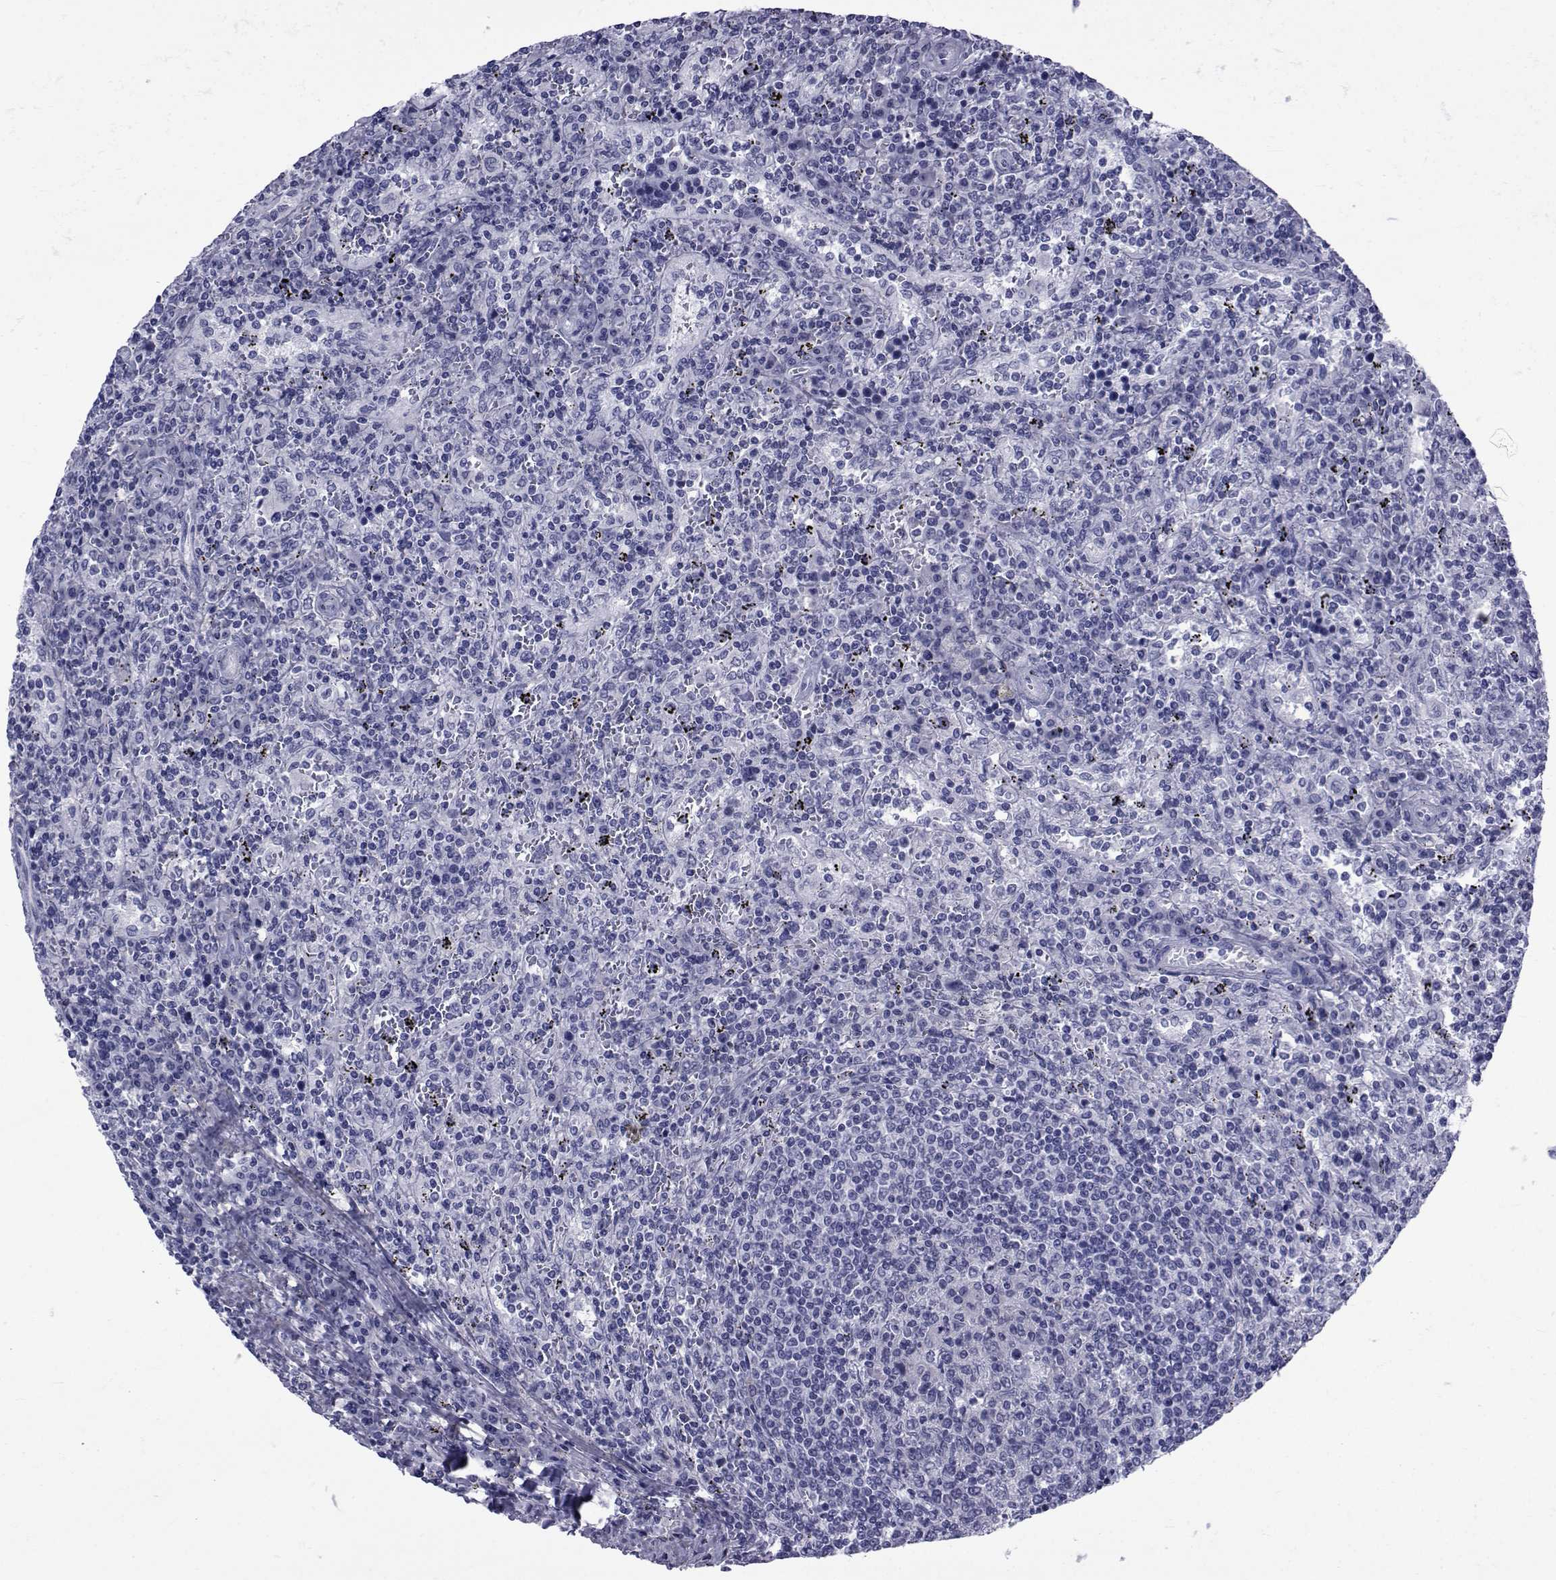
{"staining": {"intensity": "negative", "quantity": "none", "location": "none"}, "tissue": "lymphoma", "cell_type": "Tumor cells", "image_type": "cancer", "snomed": [{"axis": "morphology", "description": "Malignant lymphoma, non-Hodgkin's type, Low grade"}, {"axis": "topography", "description": "Spleen"}], "caption": "Low-grade malignant lymphoma, non-Hodgkin's type stained for a protein using immunohistochemistry (IHC) exhibits no positivity tumor cells.", "gene": "GKAP1", "patient": {"sex": "male", "age": 62}}